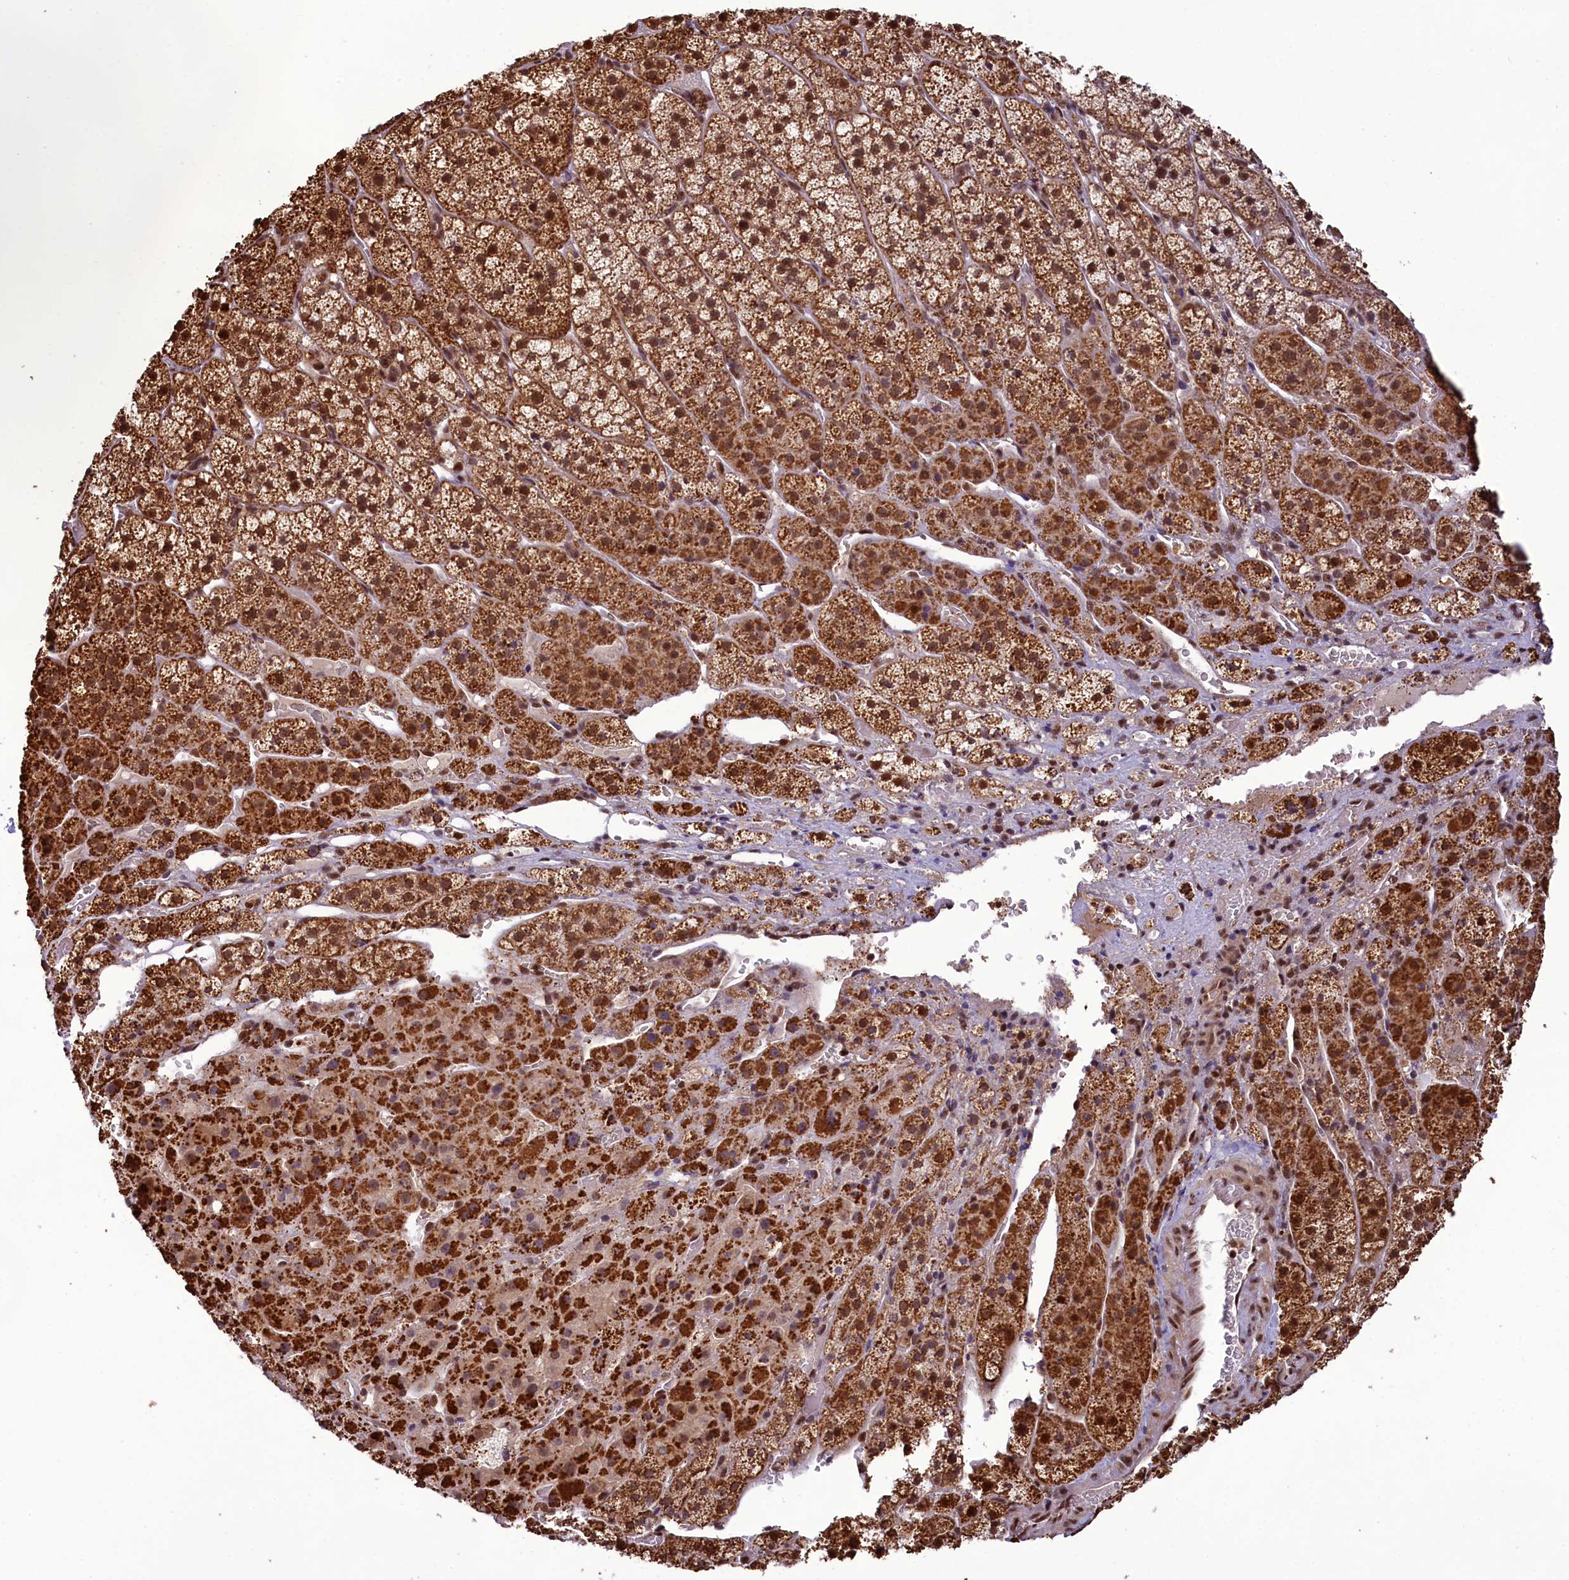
{"staining": {"intensity": "strong", "quantity": ">75%", "location": "cytoplasmic/membranous,nuclear"}, "tissue": "adrenal gland", "cell_type": "Glandular cells", "image_type": "normal", "snomed": [{"axis": "morphology", "description": "Normal tissue, NOS"}, {"axis": "topography", "description": "Adrenal gland"}], "caption": "IHC image of unremarkable human adrenal gland stained for a protein (brown), which demonstrates high levels of strong cytoplasmic/membranous,nuclear positivity in approximately >75% of glandular cells.", "gene": "CARD8", "patient": {"sex": "female", "age": 44}}